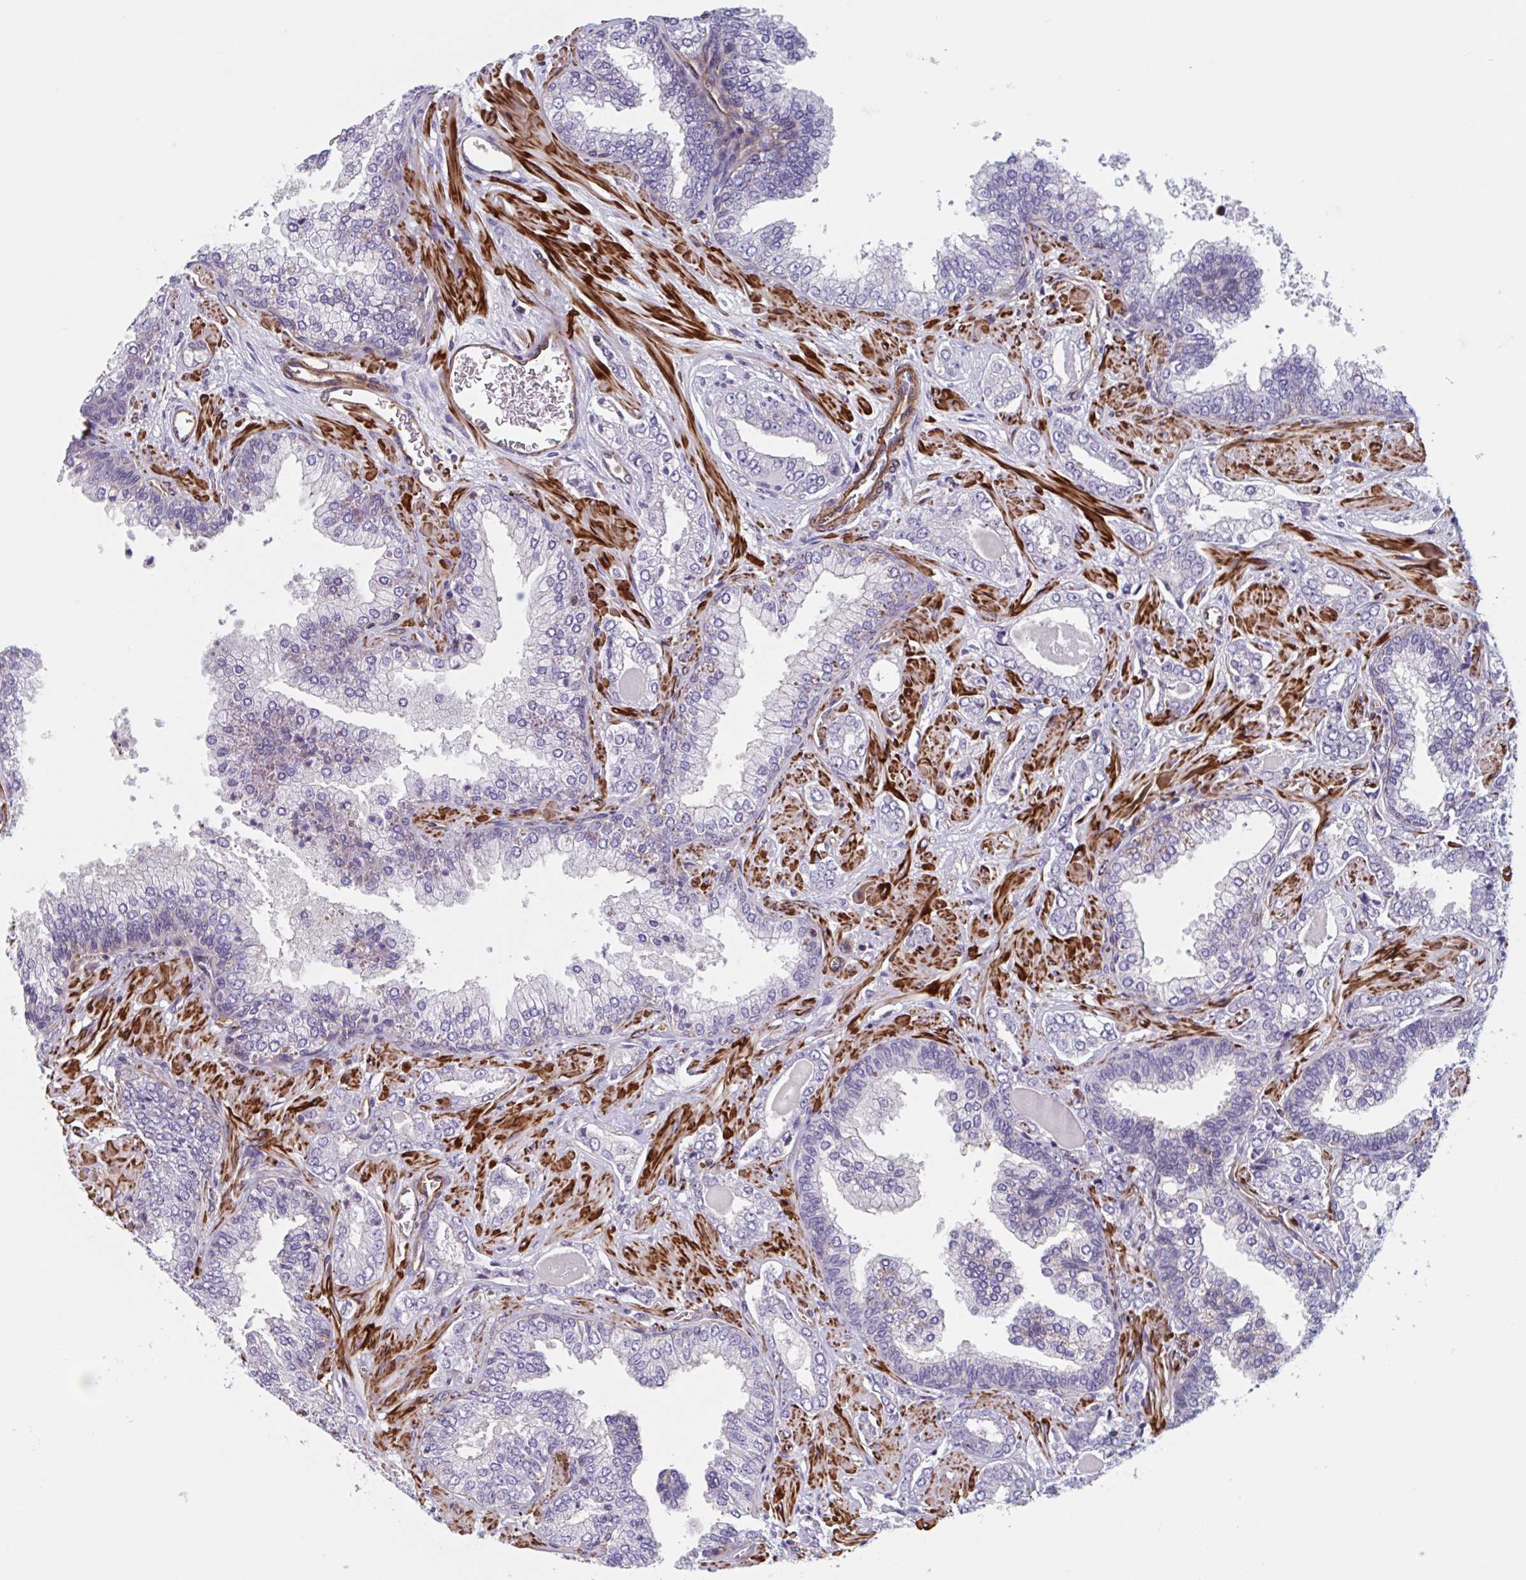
{"staining": {"intensity": "negative", "quantity": "none", "location": "none"}, "tissue": "prostate cancer", "cell_type": "Tumor cells", "image_type": "cancer", "snomed": [{"axis": "morphology", "description": "Adenocarcinoma, High grade"}, {"axis": "topography", "description": "Prostate"}], "caption": "Micrograph shows no protein positivity in tumor cells of adenocarcinoma (high-grade) (prostate) tissue.", "gene": "SHISA7", "patient": {"sex": "male", "age": 60}}